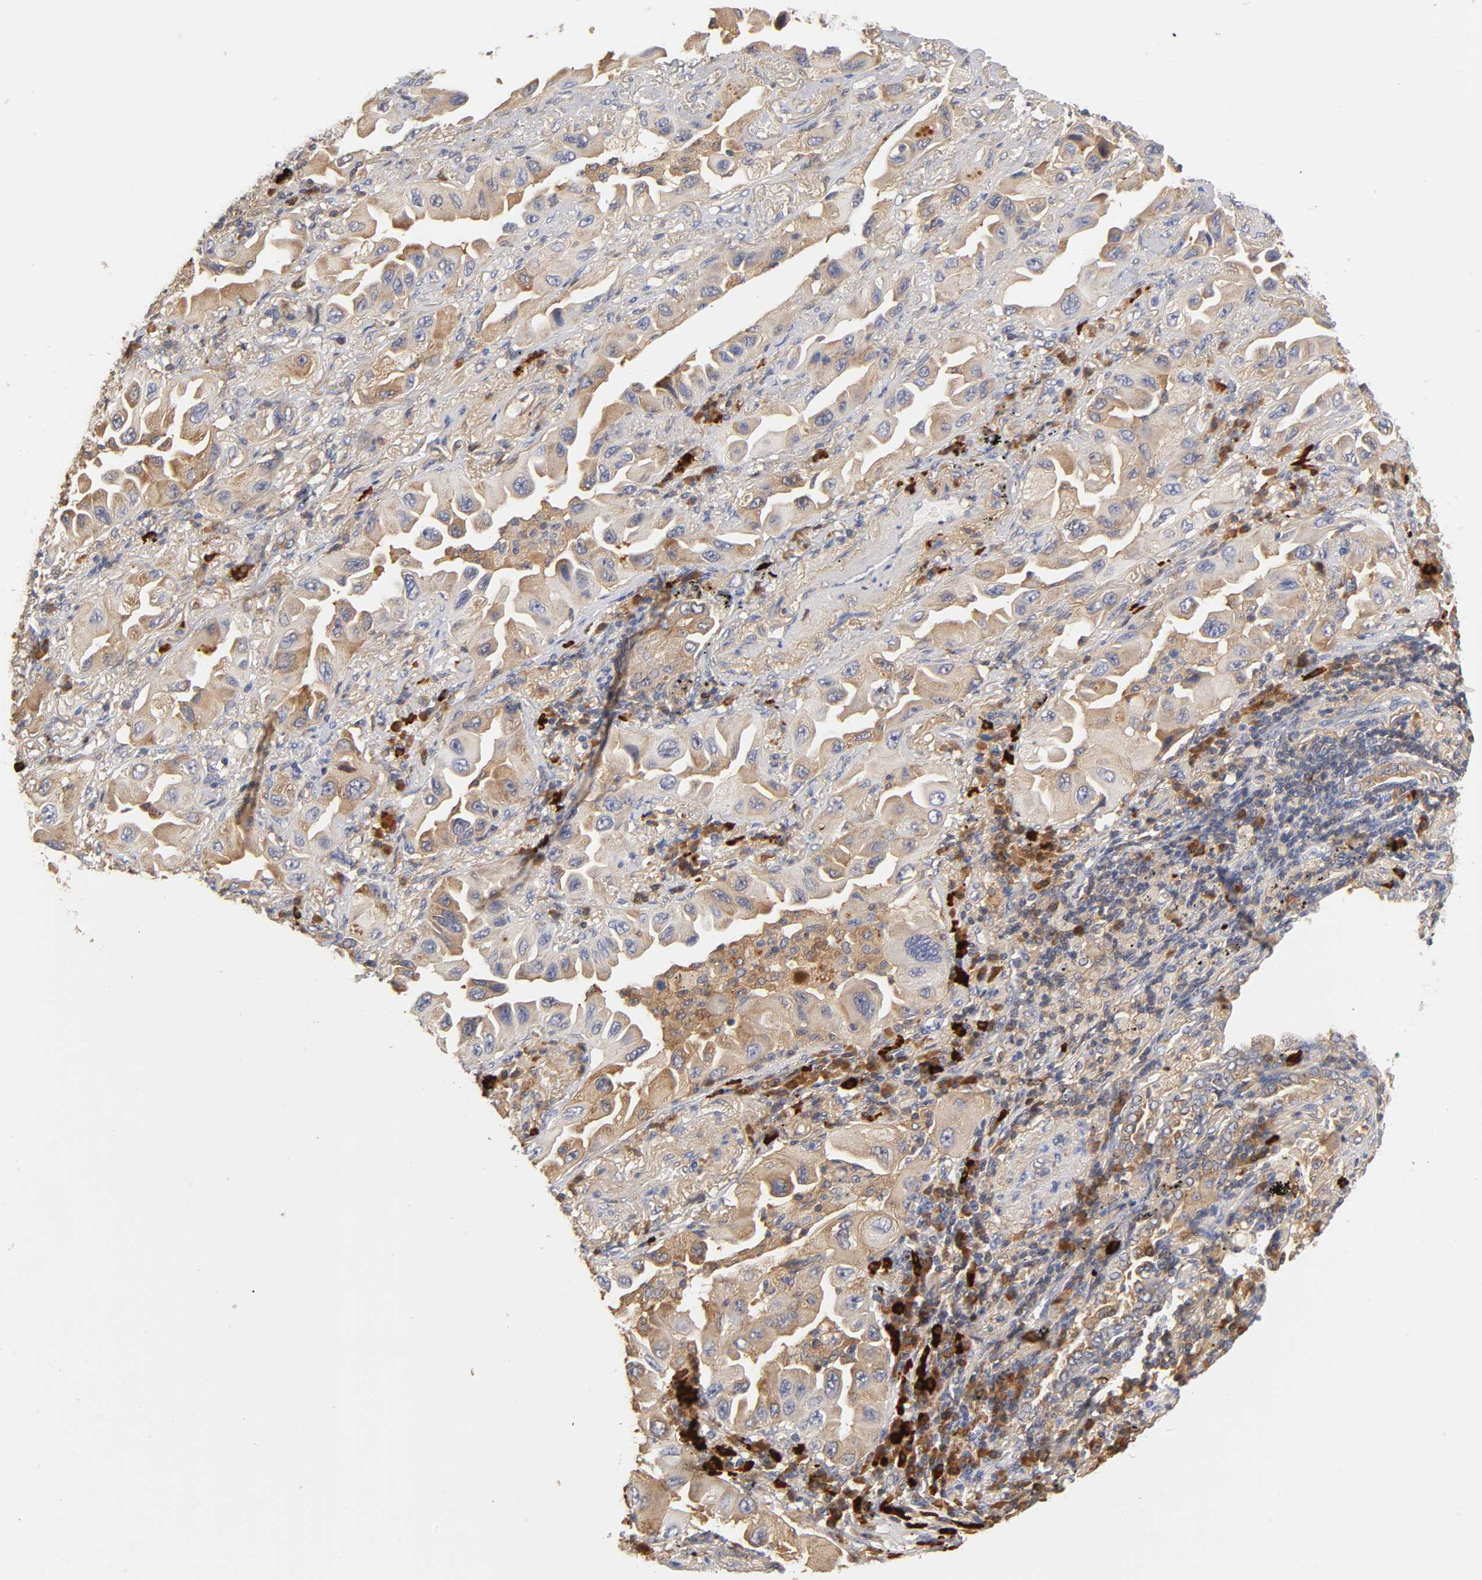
{"staining": {"intensity": "moderate", "quantity": ">75%", "location": "cytoplasmic/membranous"}, "tissue": "lung cancer", "cell_type": "Tumor cells", "image_type": "cancer", "snomed": [{"axis": "morphology", "description": "Adenocarcinoma, NOS"}, {"axis": "topography", "description": "Lung"}], "caption": "About >75% of tumor cells in human lung cancer (adenocarcinoma) display moderate cytoplasmic/membranous protein expression as visualized by brown immunohistochemical staining.", "gene": "RPS29", "patient": {"sex": "female", "age": 65}}